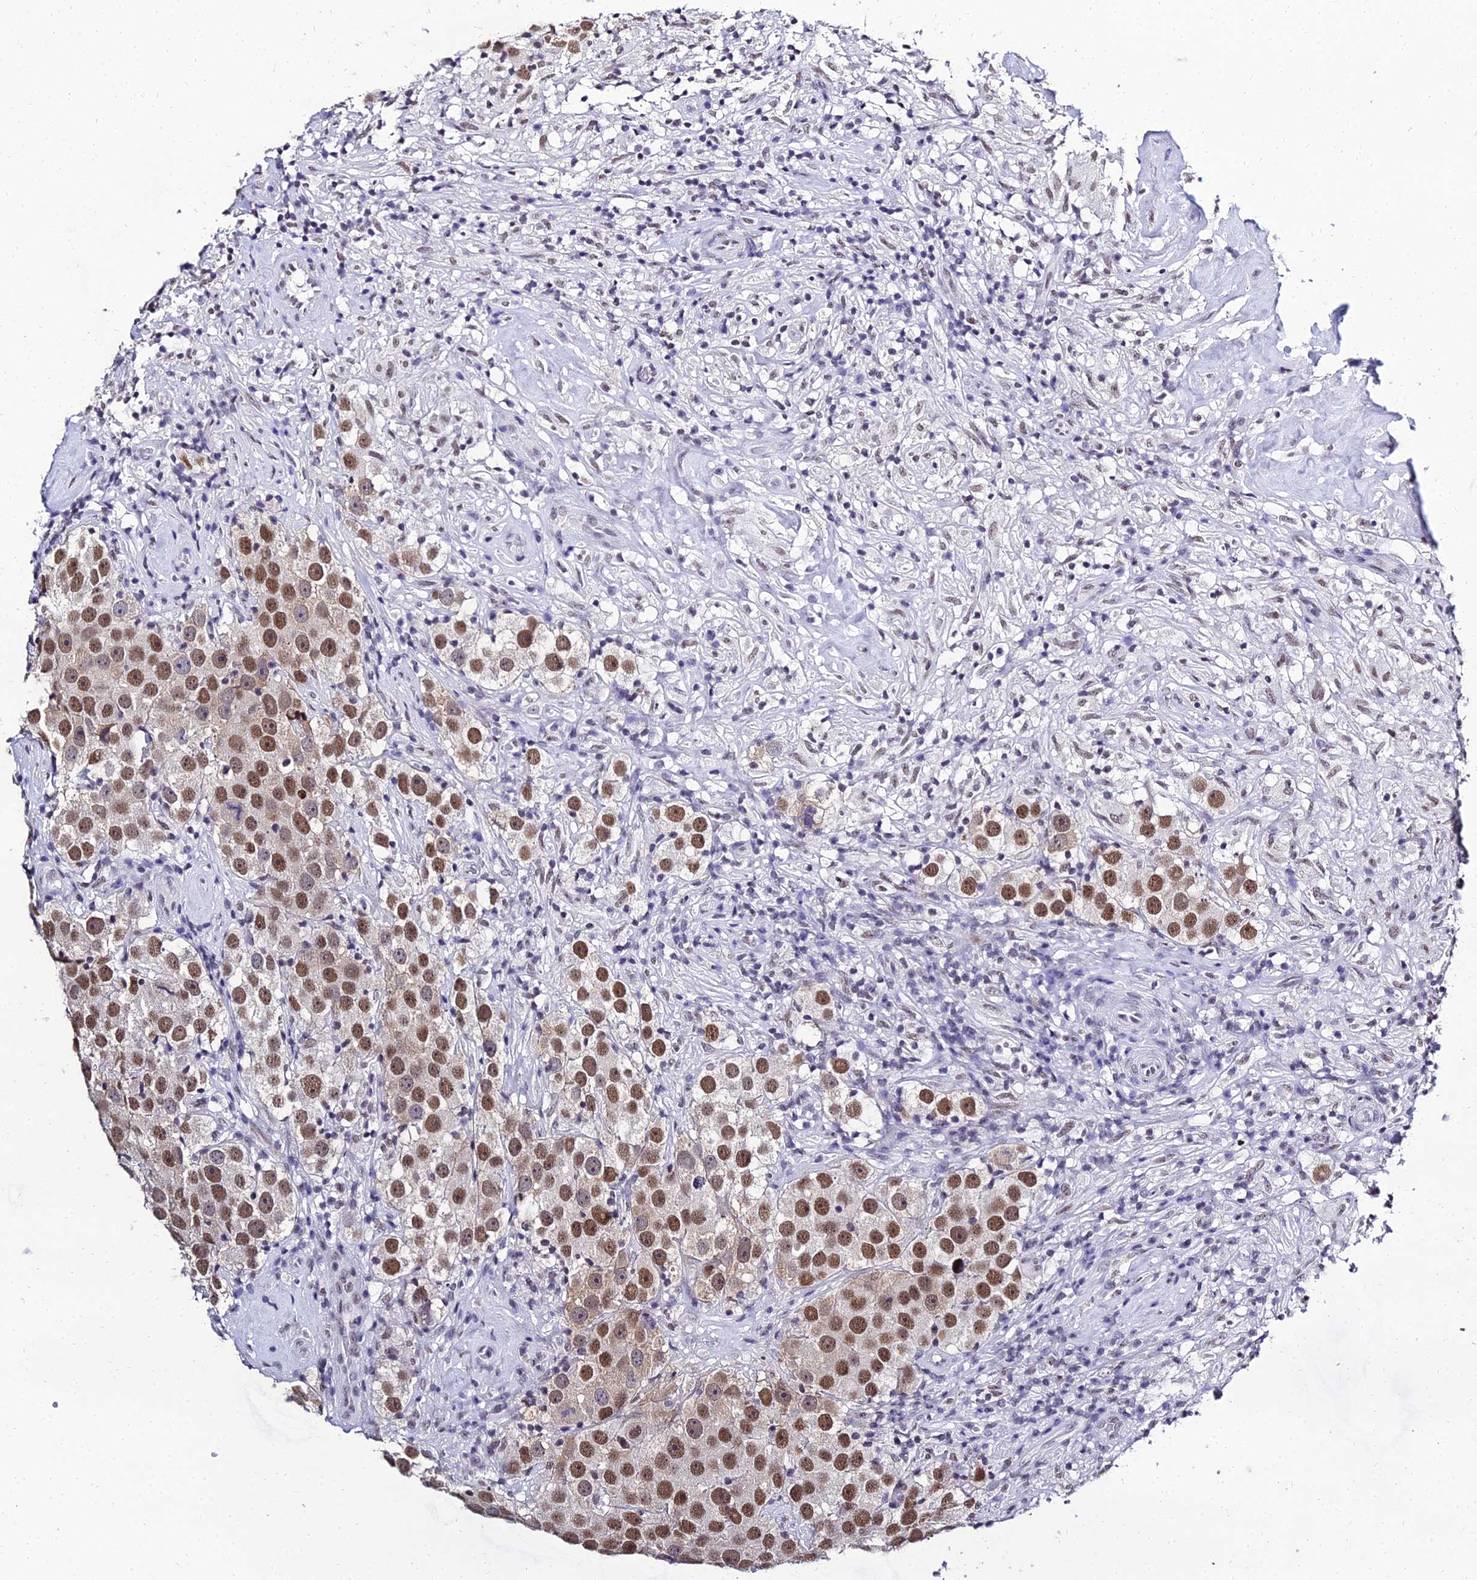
{"staining": {"intensity": "moderate", "quantity": ">75%", "location": "nuclear"}, "tissue": "testis cancer", "cell_type": "Tumor cells", "image_type": "cancer", "snomed": [{"axis": "morphology", "description": "Seminoma, NOS"}, {"axis": "topography", "description": "Testis"}], "caption": "Testis seminoma stained for a protein (brown) exhibits moderate nuclear positive positivity in about >75% of tumor cells.", "gene": "PPP4R2", "patient": {"sex": "male", "age": 49}}